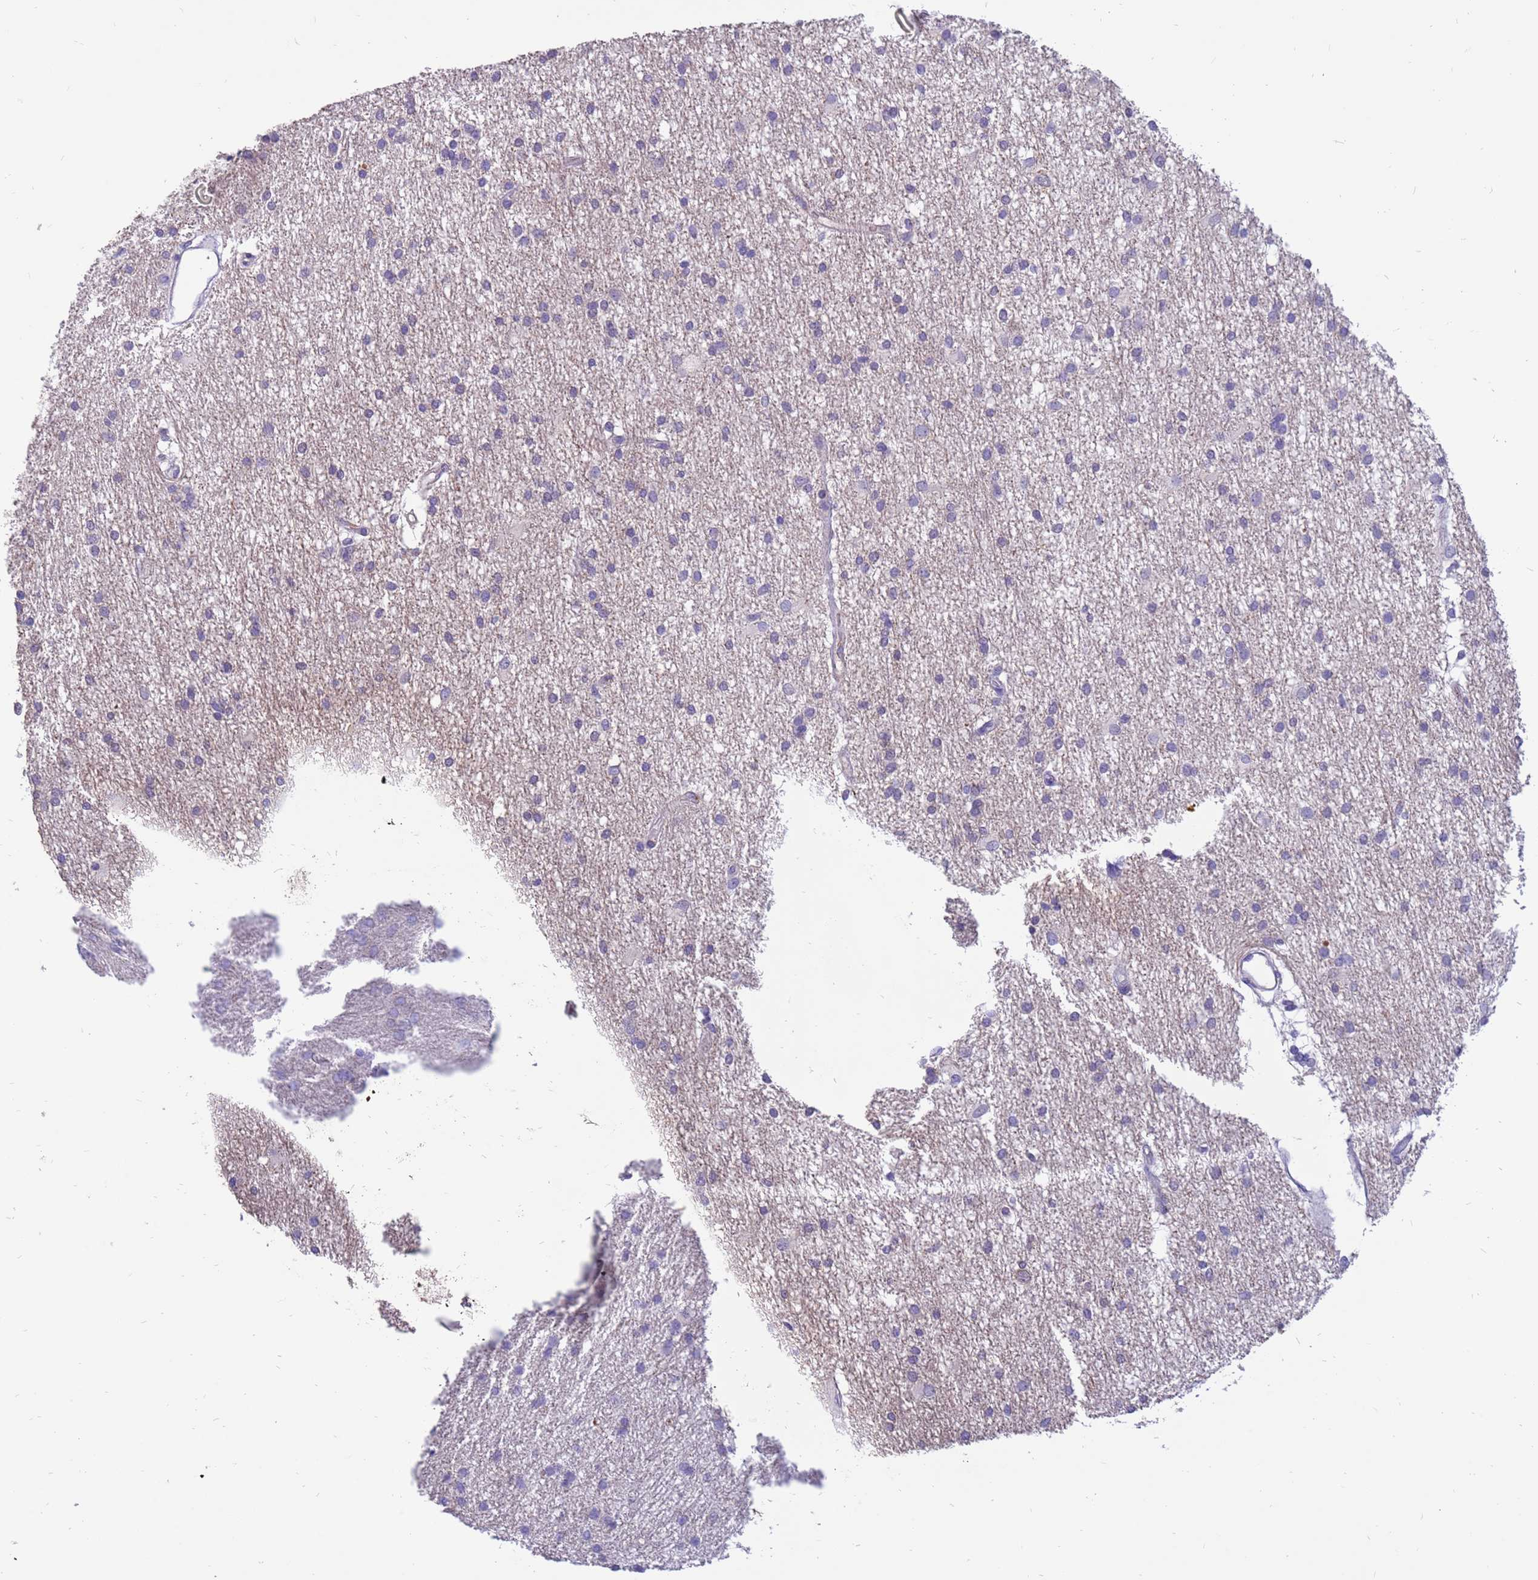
{"staining": {"intensity": "negative", "quantity": "none", "location": "none"}, "tissue": "glioma", "cell_type": "Tumor cells", "image_type": "cancer", "snomed": [{"axis": "morphology", "description": "Glioma, malignant, High grade"}, {"axis": "topography", "description": "Brain"}], "caption": "This is an immunohistochemistry (IHC) histopathology image of glioma. There is no positivity in tumor cells.", "gene": "PDE10A", "patient": {"sex": "male", "age": 77}}